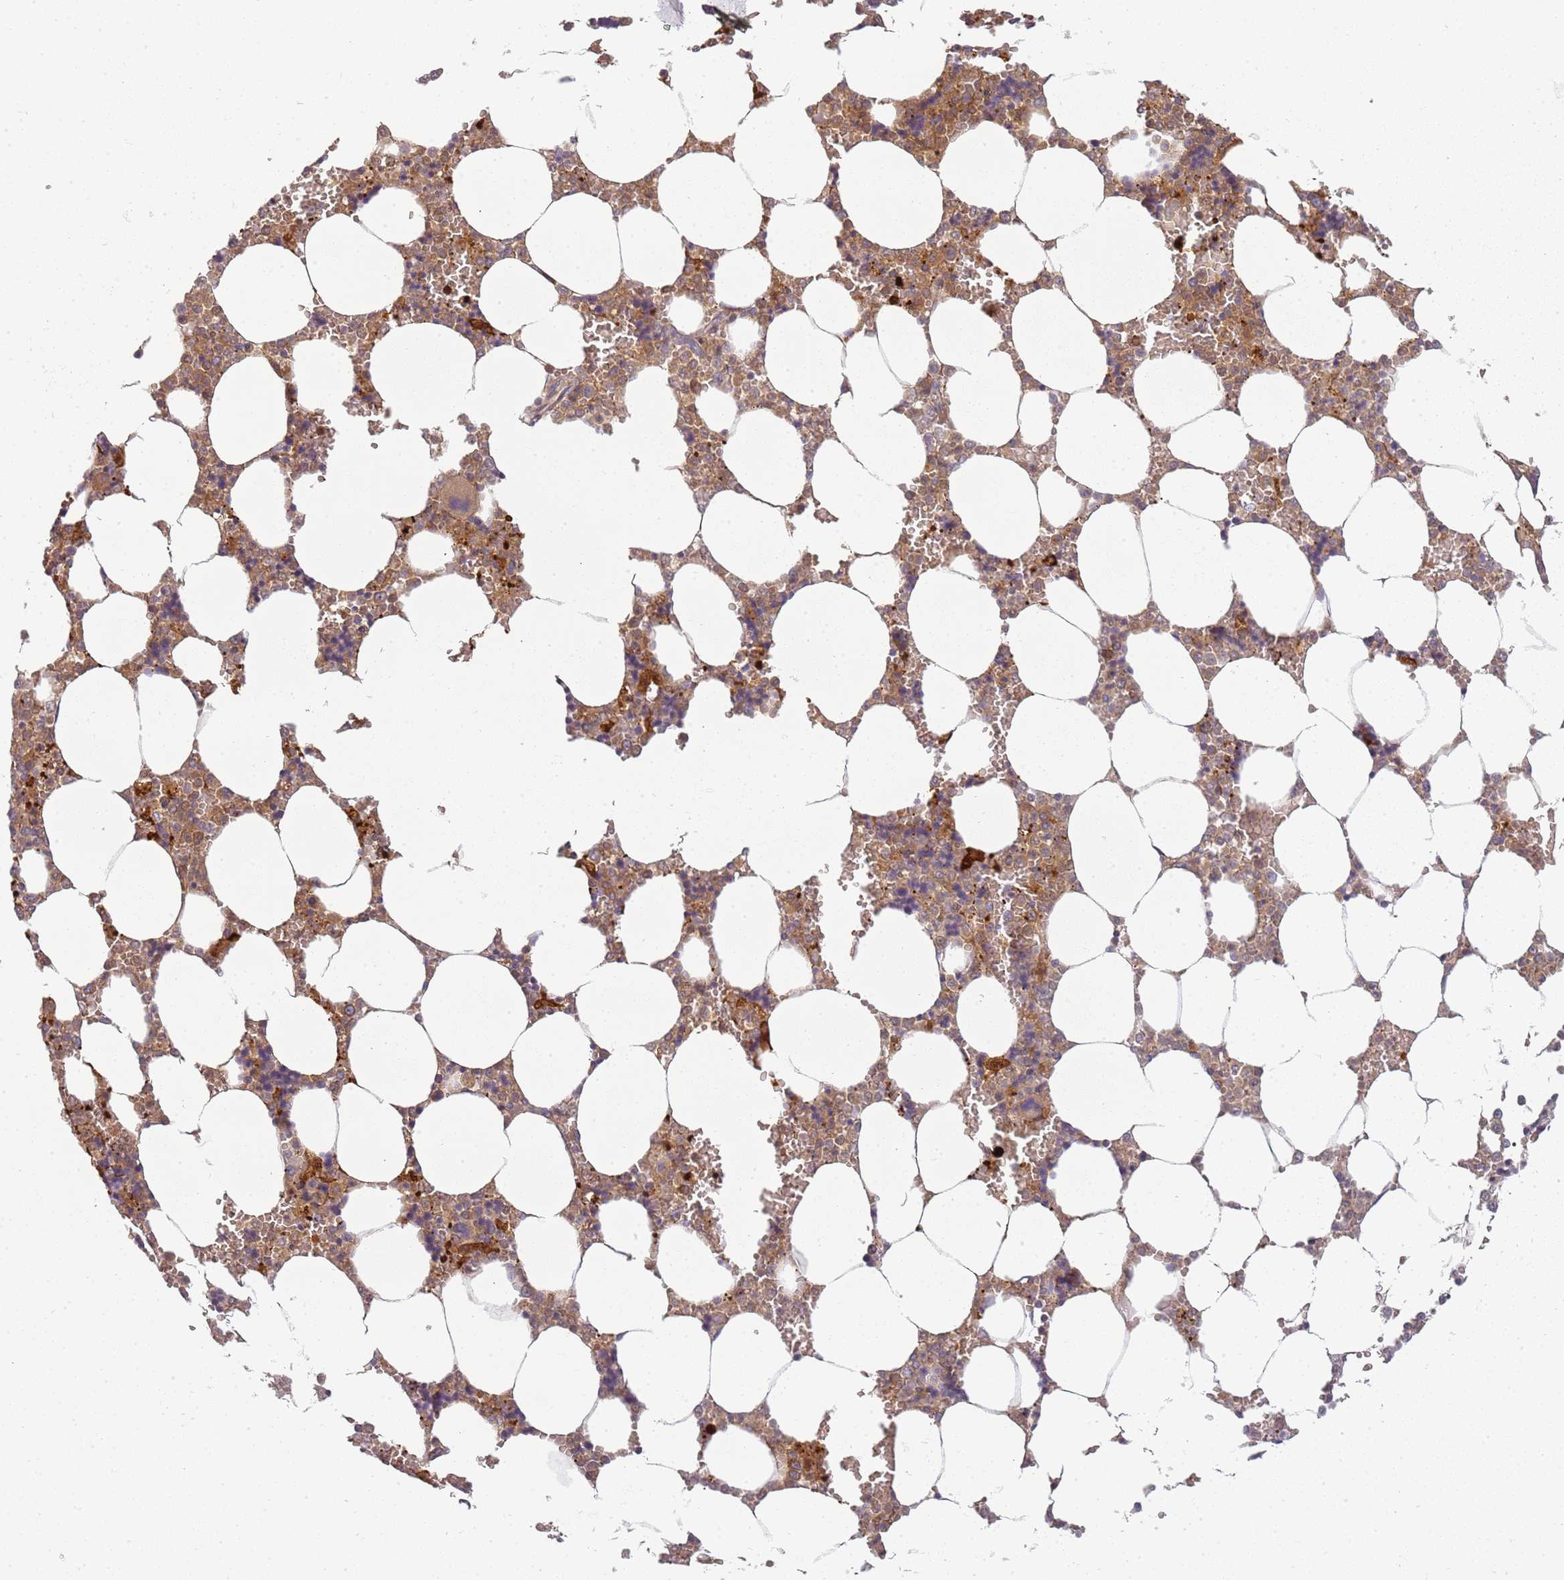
{"staining": {"intensity": "moderate", "quantity": ">75%", "location": "cytoplasmic/membranous"}, "tissue": "bone marrow", "cell_type": "Hematopoietic cells", "image_type": "normal", "snomed": [{"axis": "morphology", "description": "Normal tissue, NOS"}, {"axis": "topography", "description": "Bone marrow"}], "caption": "High-power microscopy captured an IHC photomicrograph of benign bone marrow, revealing moderate cytoplasmic/membranous expression in approximately >75% of hematopoietic cells. The staining is performed using DAB brown chromogen to label protein expression. The nuclei are counter-stained blue using hematoxylin.", "gene": "CC2D2B", "patient": {"sex": "male", "age": 64}}